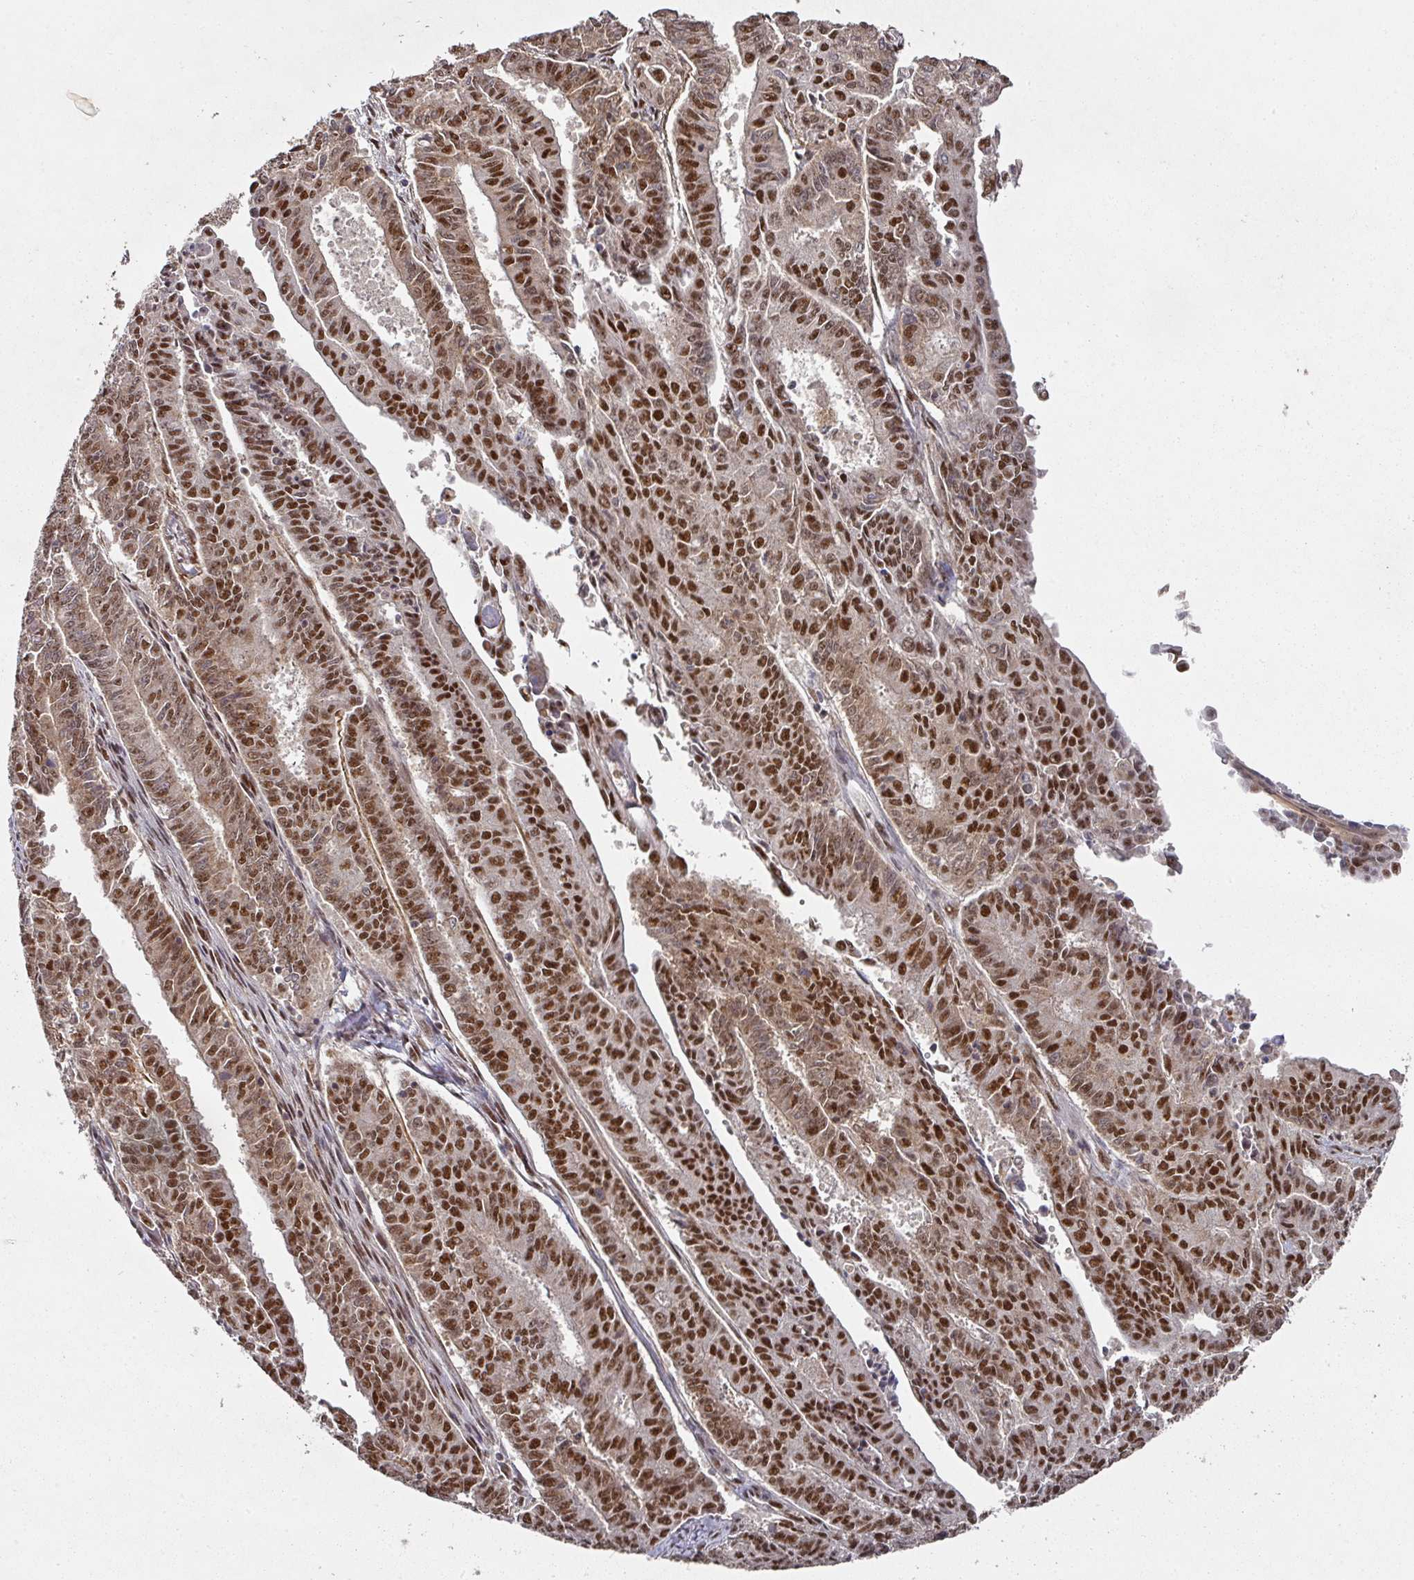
{"staining": {"intensity": "strong", "quantity": ">75%", "location": "nuclear"}, "tissue": "endometrial cancer", "cell_type": "Tumor cells", "image_type": "cancer", "snomed": [{"axis": "morphology", "description": "Adenocarcinoma, NOS"}, {"axis": "topography", "description": "Endometrium"}], "caption": "Protein expression by IHC displays strong nuclear expression in about >75% of tumor cells in endometrial cancer.", "gene": "MEPCE", "patient": {"sex": "female", "age": 59}}